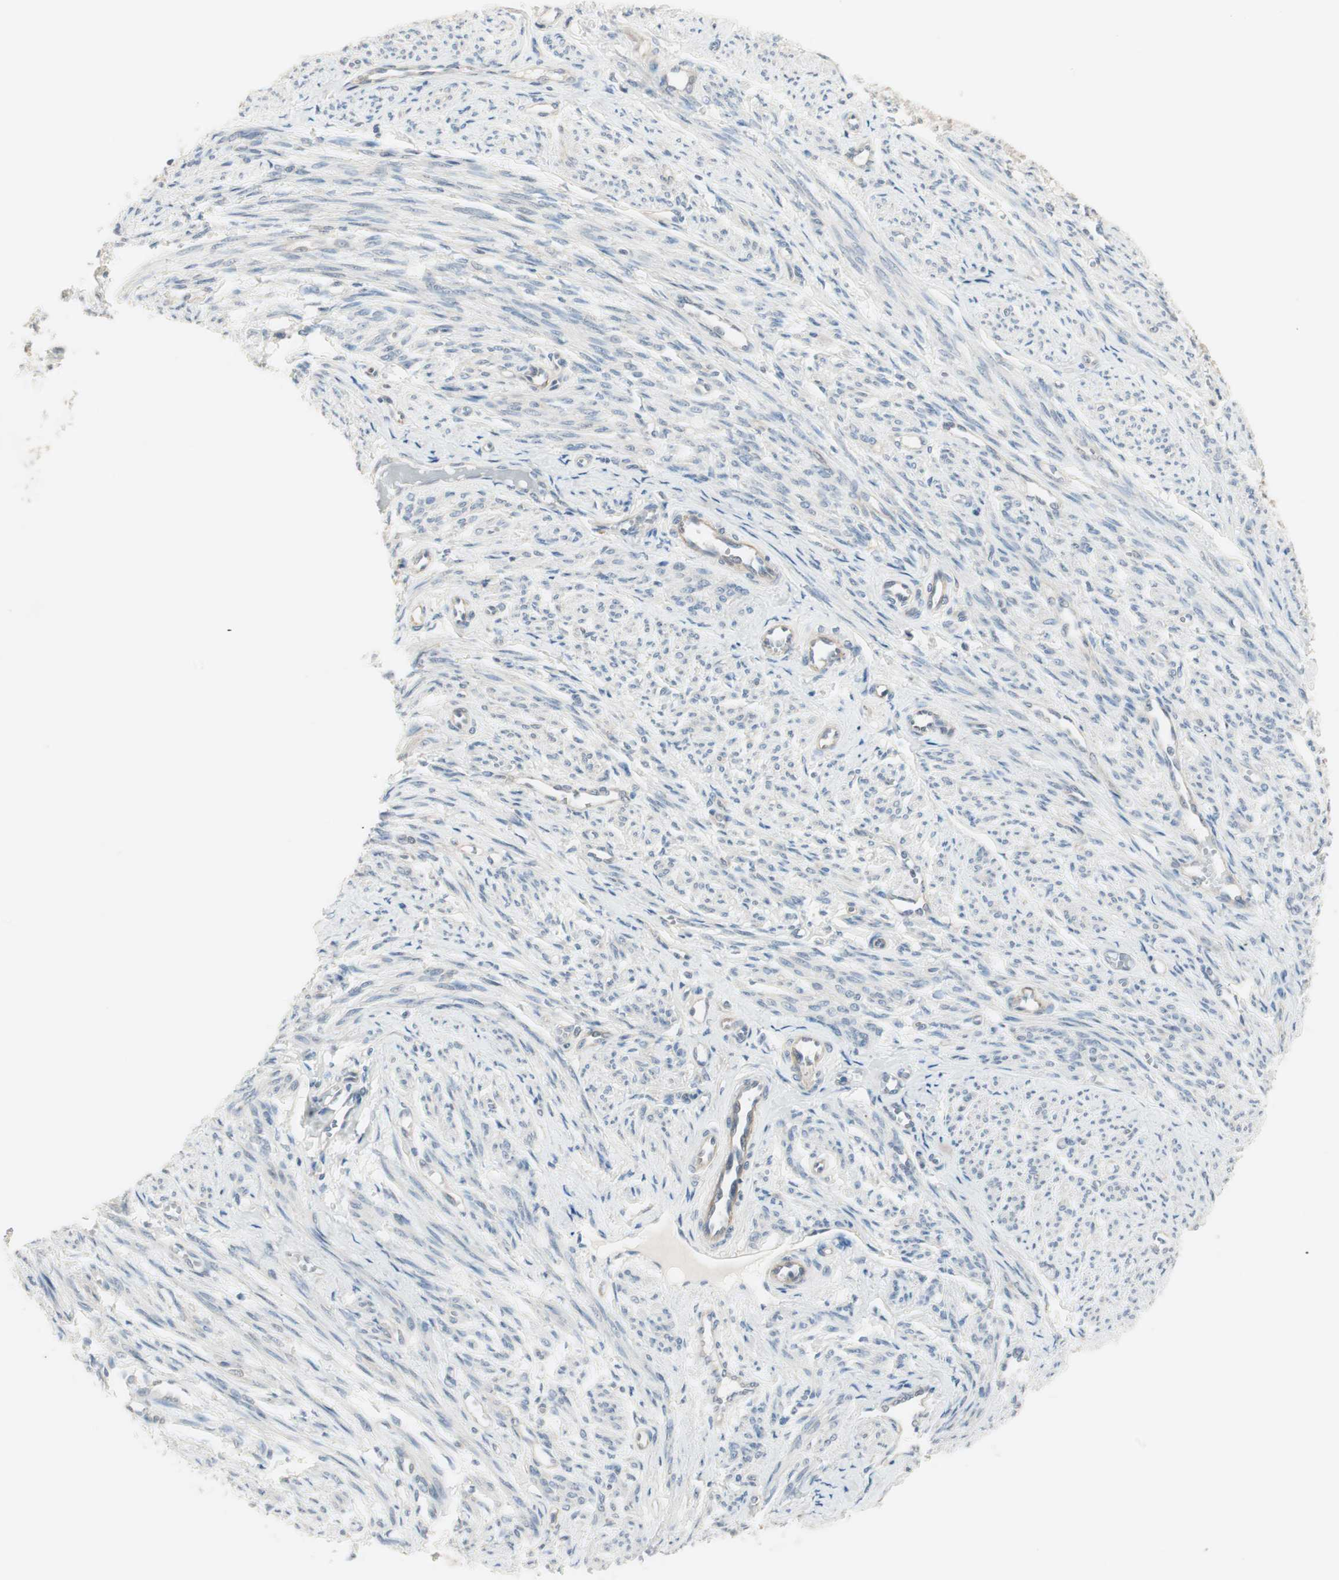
{"staining": {"intensity": "negative", "quantity": "none", "location": "none"}, "tissue": "smooth muscle", "cell_type": "Smooth muscle cells", "image_type": "normal", "snomed": [{"axis": "morphology", "description": "Normal tissue, NOS"}, {"axis": "topography", "description": "Smooth muscle"}], "caption": "Micrograph shows no significant protein positivity in smooth muscle cells of normal smooth muscle.", "gene": "ITGB4", "patient": {"sex": "female", "age": 65}}